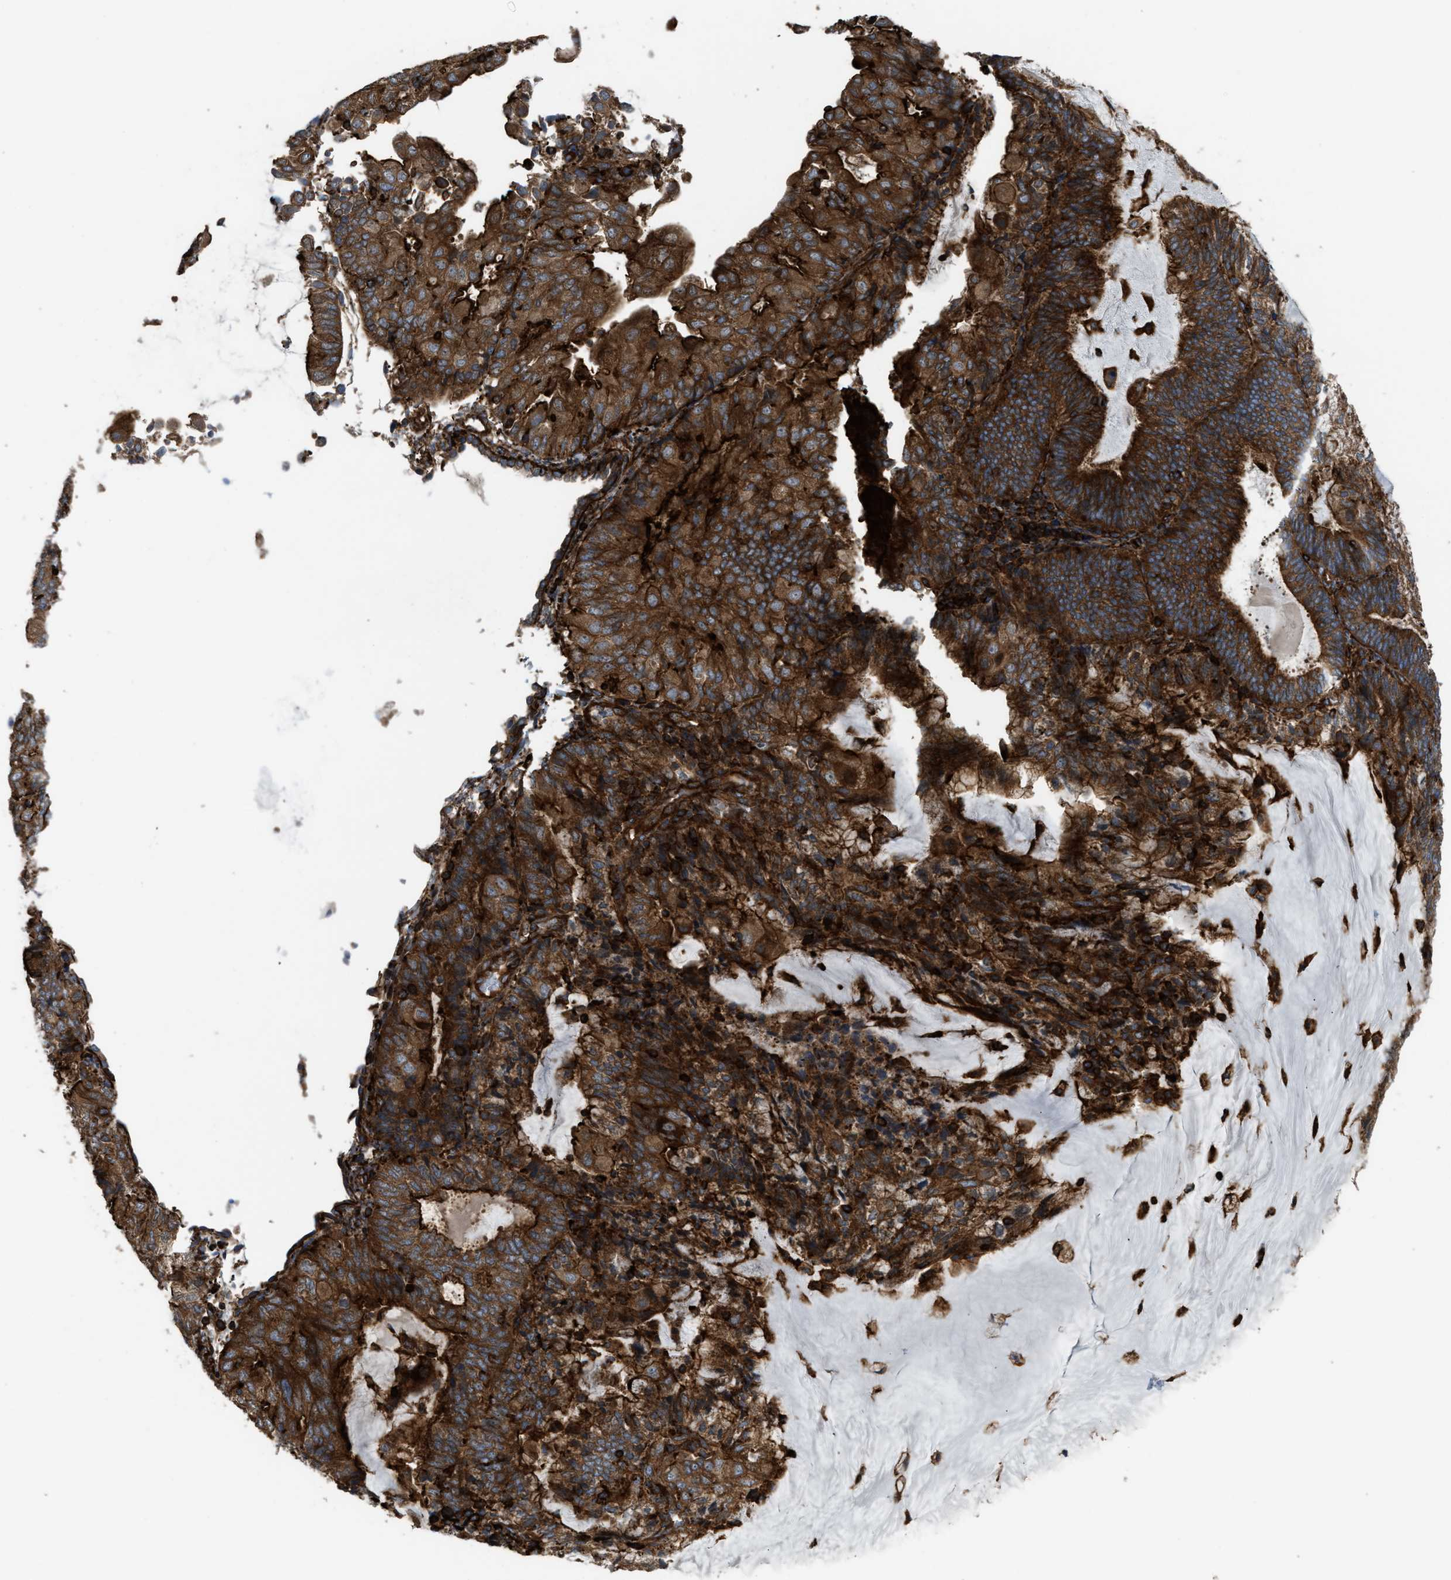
{"staining": {"intensity": "strong", "quantity": ">75%", "location": "cytoplasmic/membranous"}, "tissue": "endometrial cancer", "cell_type": "Tumor cells", "image_type": "cancer", "snomed": [{"axis": "morphology", "description": "Adenocarcinoma, NOS"}, {"axis": "topography", "description": "Endometrium"}], "caption": "Immunohistochemistry (IHC) (DAB (3,3'-diaminobenzidine)) staining of endometrial adenocarcinoma demonstrates strong cytoplasmic/membranous protein positivity in approximately >75% of tumor cells.", "gene": "EGLN1", "patient": {"sex": "female", "age": 81}}